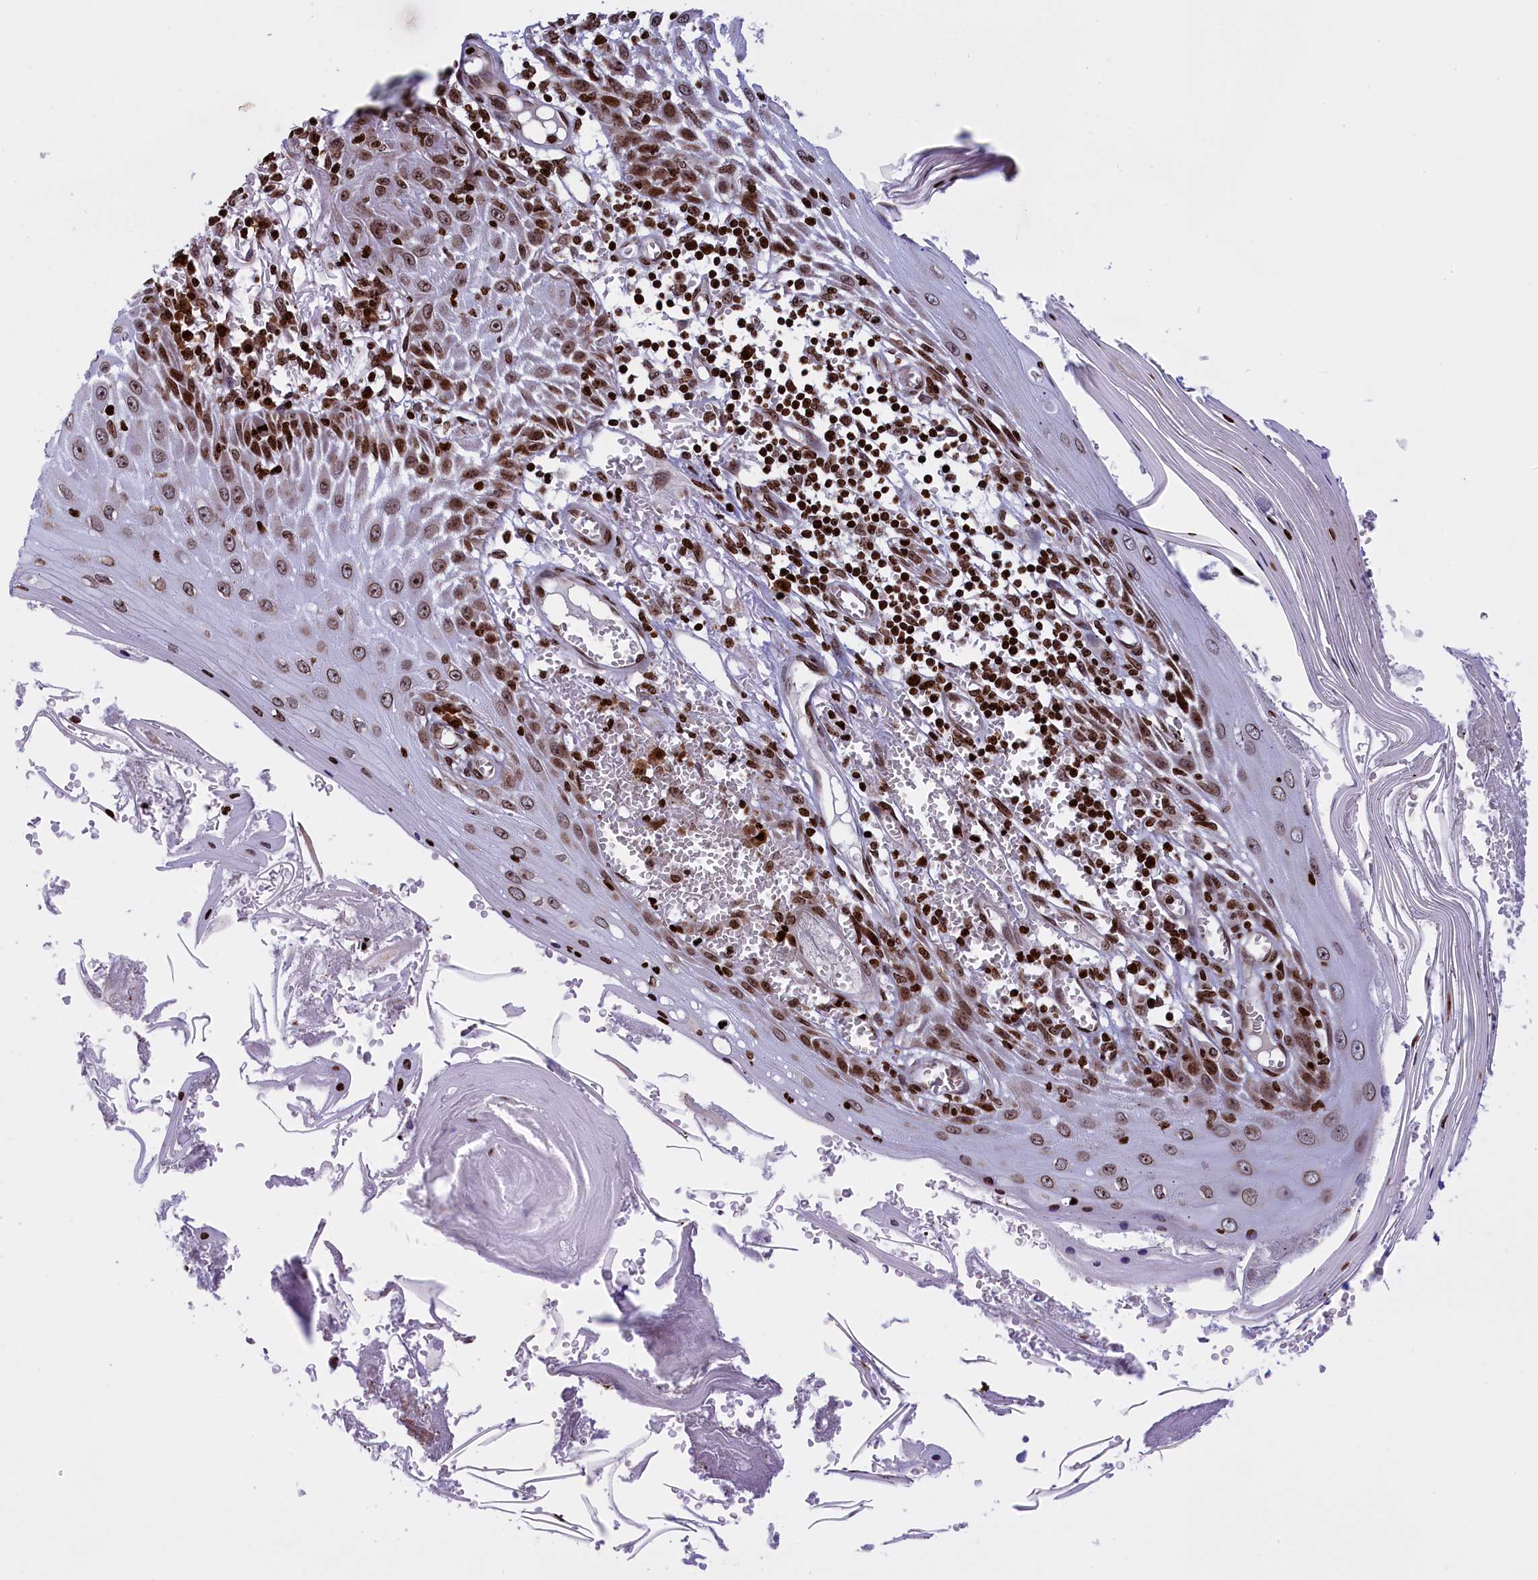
{"staining": {"intensity": "strong", "quantity": "25%-75%", "location": "nuclear"}, "tissue": "skin cancer", "cell_type": "Tumor cells", "image_type": "cancer", "snomed": [{"axis": "morphology", "description": "Squamous cell carcinoma, NOS"}, {"axis": "topography", "description": "Skin"}], "caption": "Skin cancer (squamous cell carcinoma) stained with immunohistochemistry shows strong nuclear staining in about 25%-75% of tumor cells.", "gene": "TIMM29", "patient": {"sex": "female", "age": 73}}